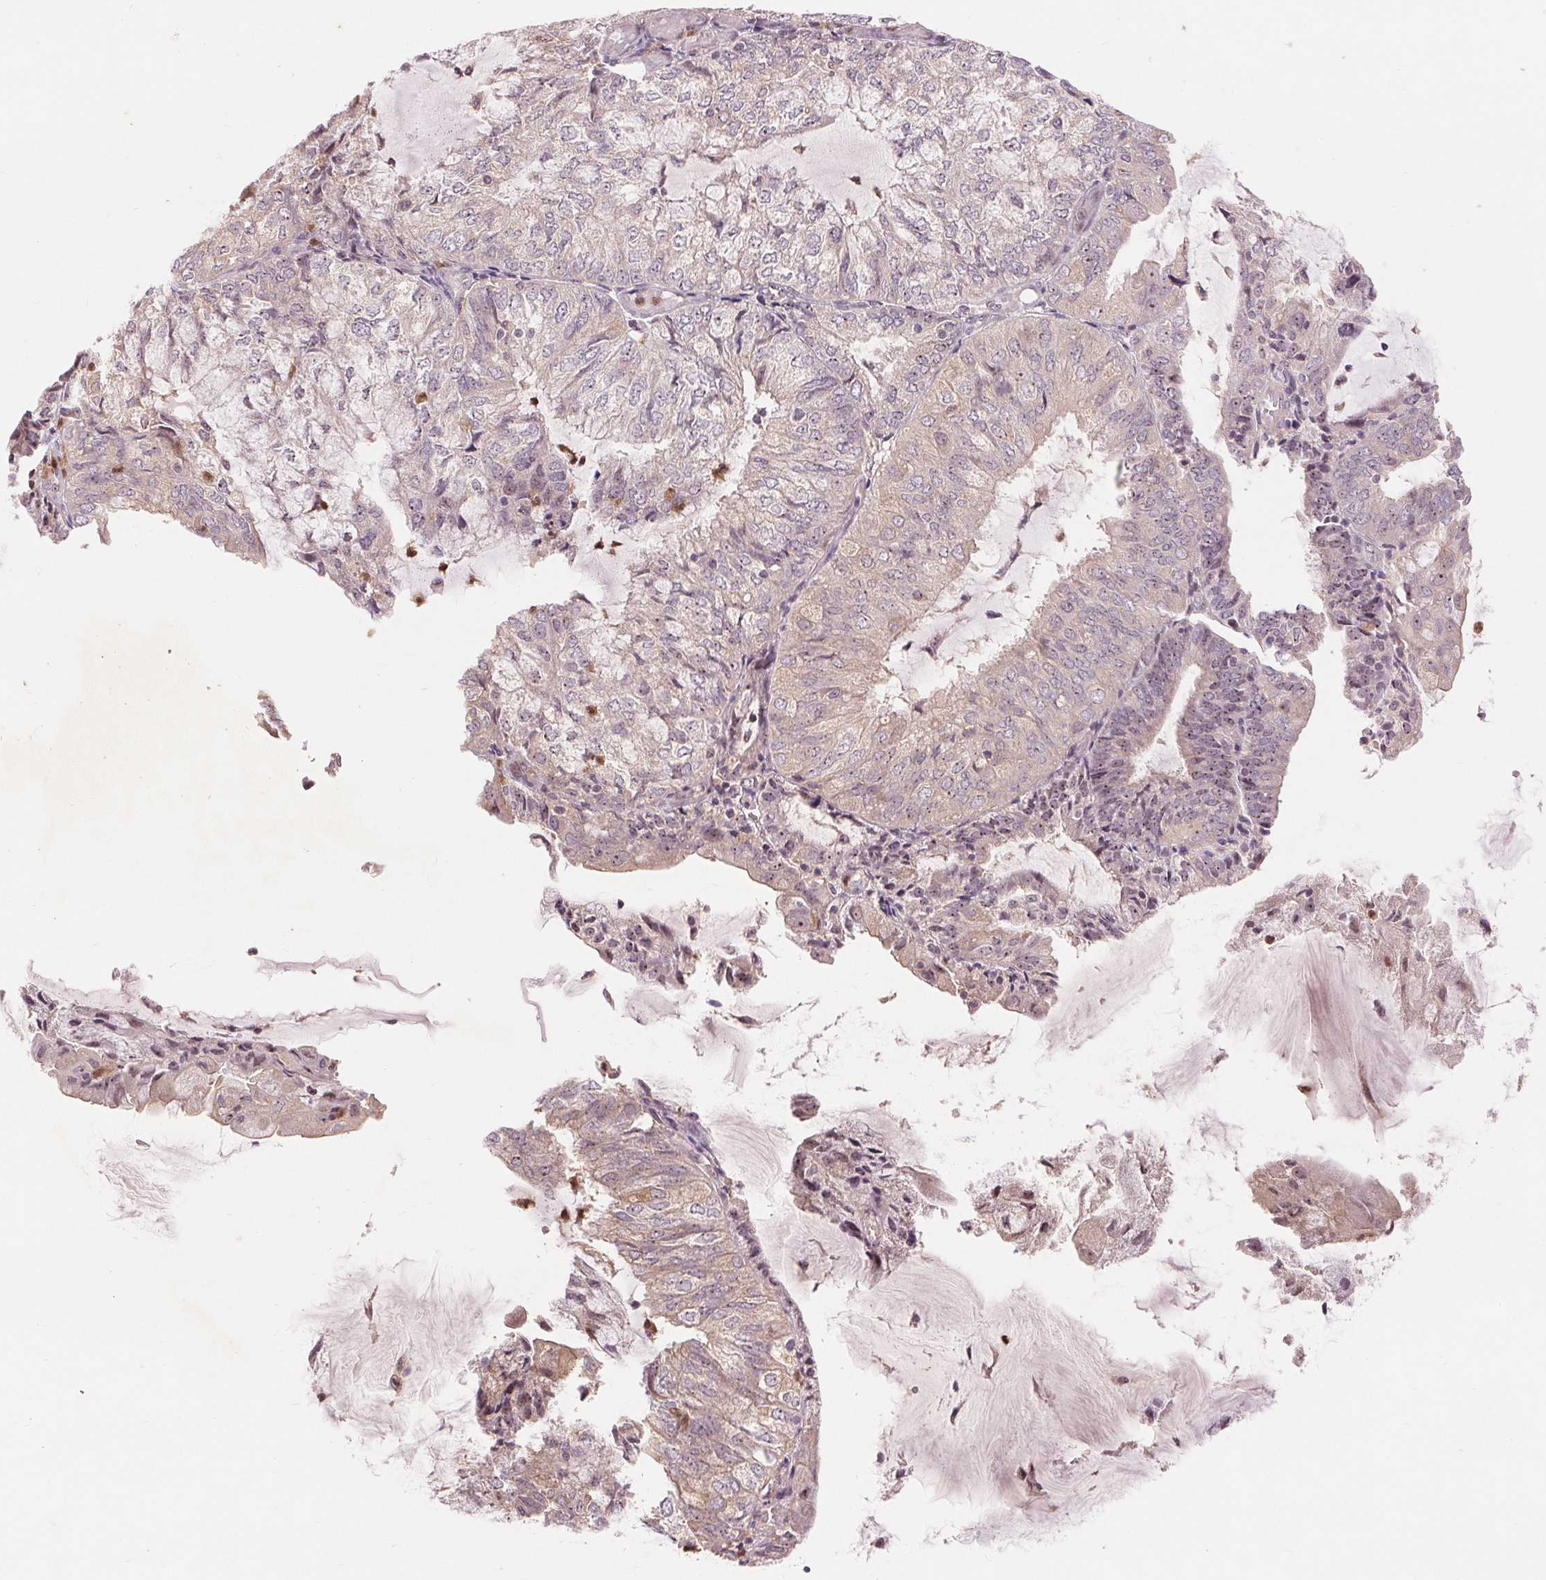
{"staining": {"intensity": "weak", "quantity": "<25%", "location": "cytoplasmic/membranous"}, "tissue": "endometrial cancer", "cell_type": "Tumor cells", "image_type": "cancer", "snomed": [{"axis": "morphology", "description": "Adenocarcinoma, NOS"}, {"axis": "topography", "description": "Endometrium"}], "caption": "A high-resolution micrograph shows IHC staining of endometrial adenocarcinoma, which reveals no significant positivity in tumor cells.", "gene": "RANBP3L", "patient": {"sex": "female", "age": 81}}